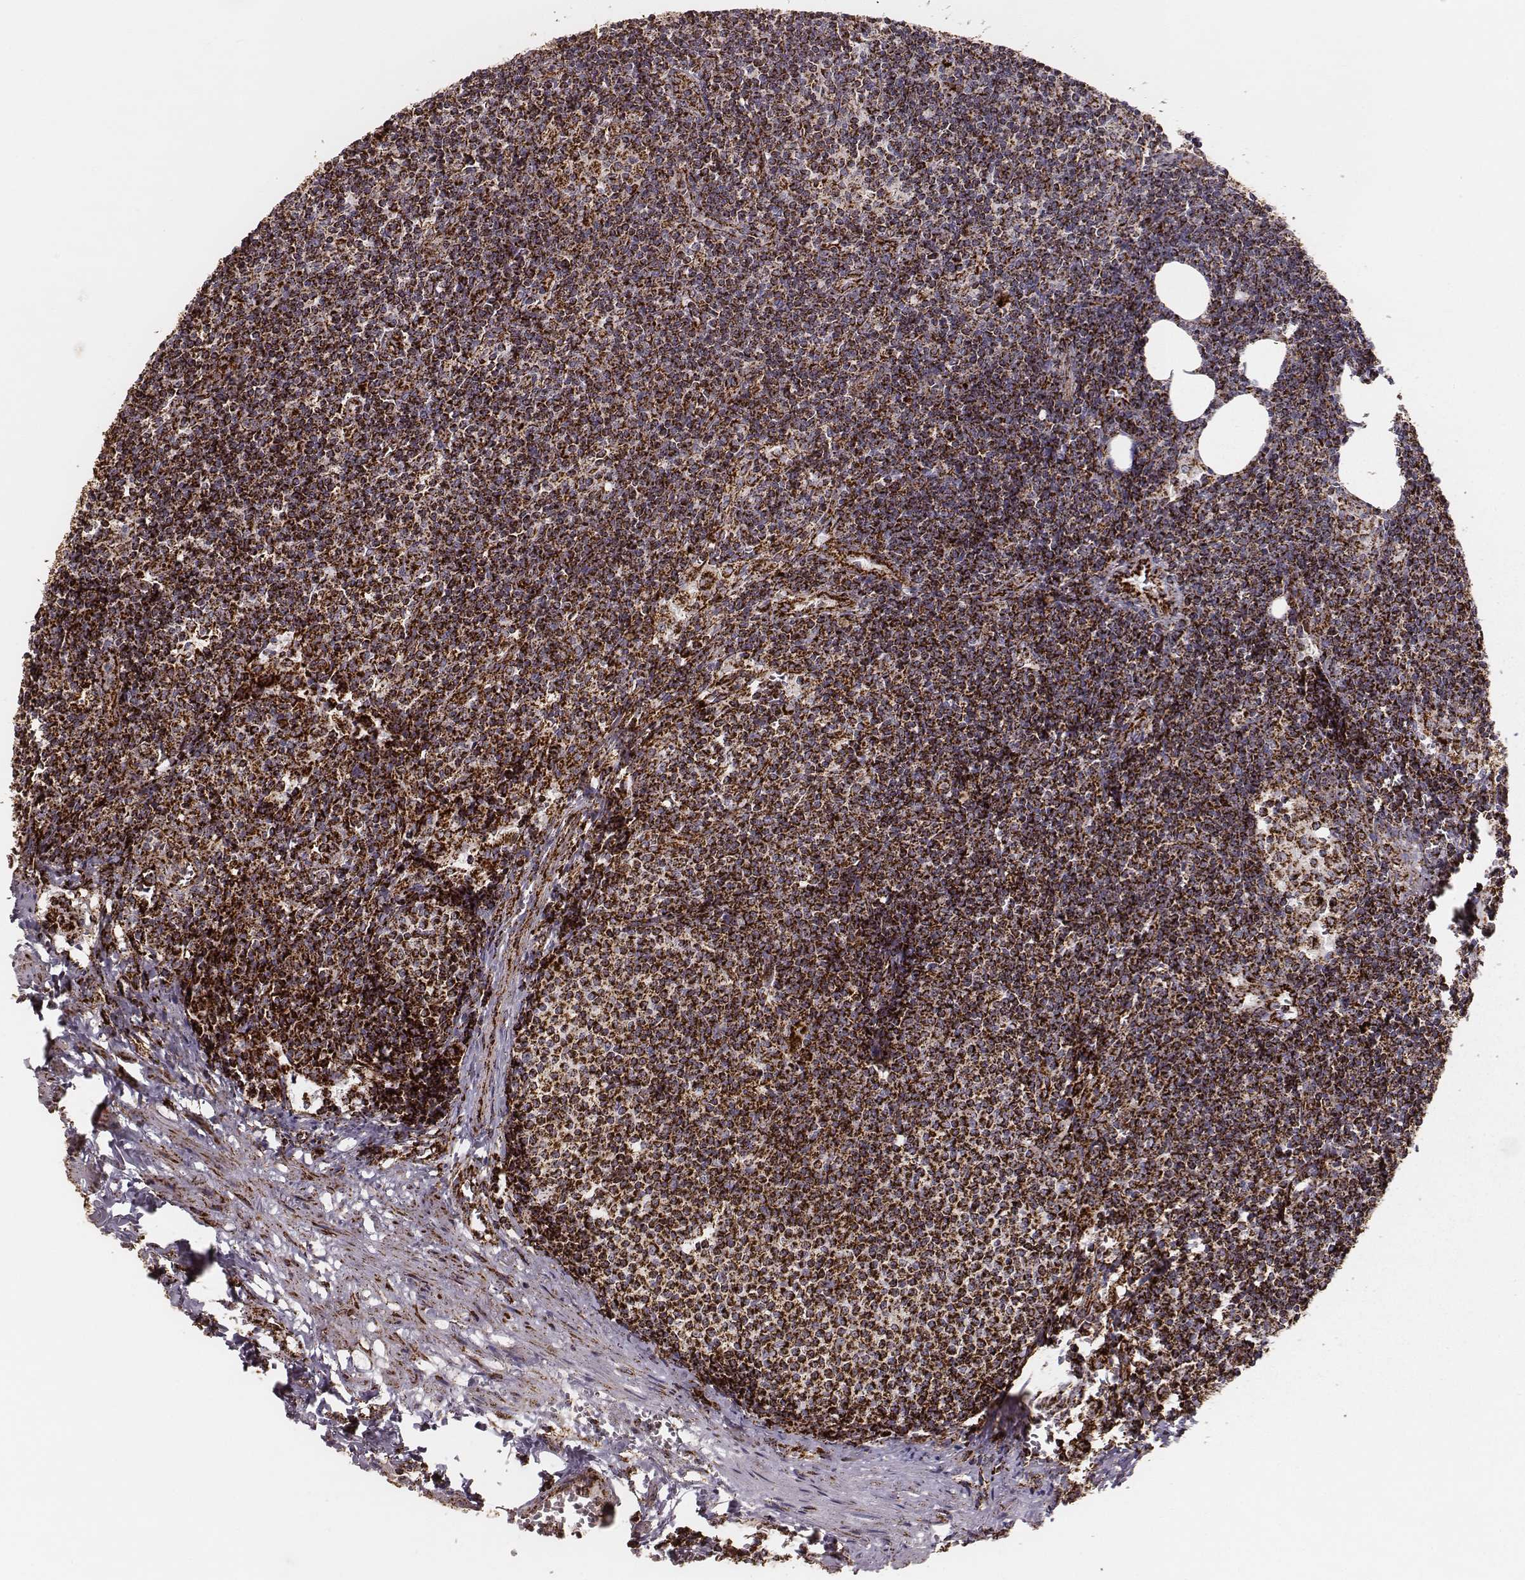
{"staining": {"intensity": "strong", "quantity": ">75%", "location": "cytoplasmic/membranous"}, "tissue": "lymph node", "cell_type": "Germinal center cells", "image_type": "normal", "snomed": [{"axis": "morphology", "description": "Normal tissue, NOS"}, {"axis": "topography", "description": "Lymph node"}], "caption": "Immunohistochemistry (DAB (3,3'-diaminobenzidine)) staining of unremarkable lymph node shows strong cytoplasmic/membranous protein positivity in about >75% of germinal center cells. (brown staining indicates protein expression, while blue staining denotes nuclei).", "gene": "TUFM", "patient": {"sex": "female", "age": 50}}